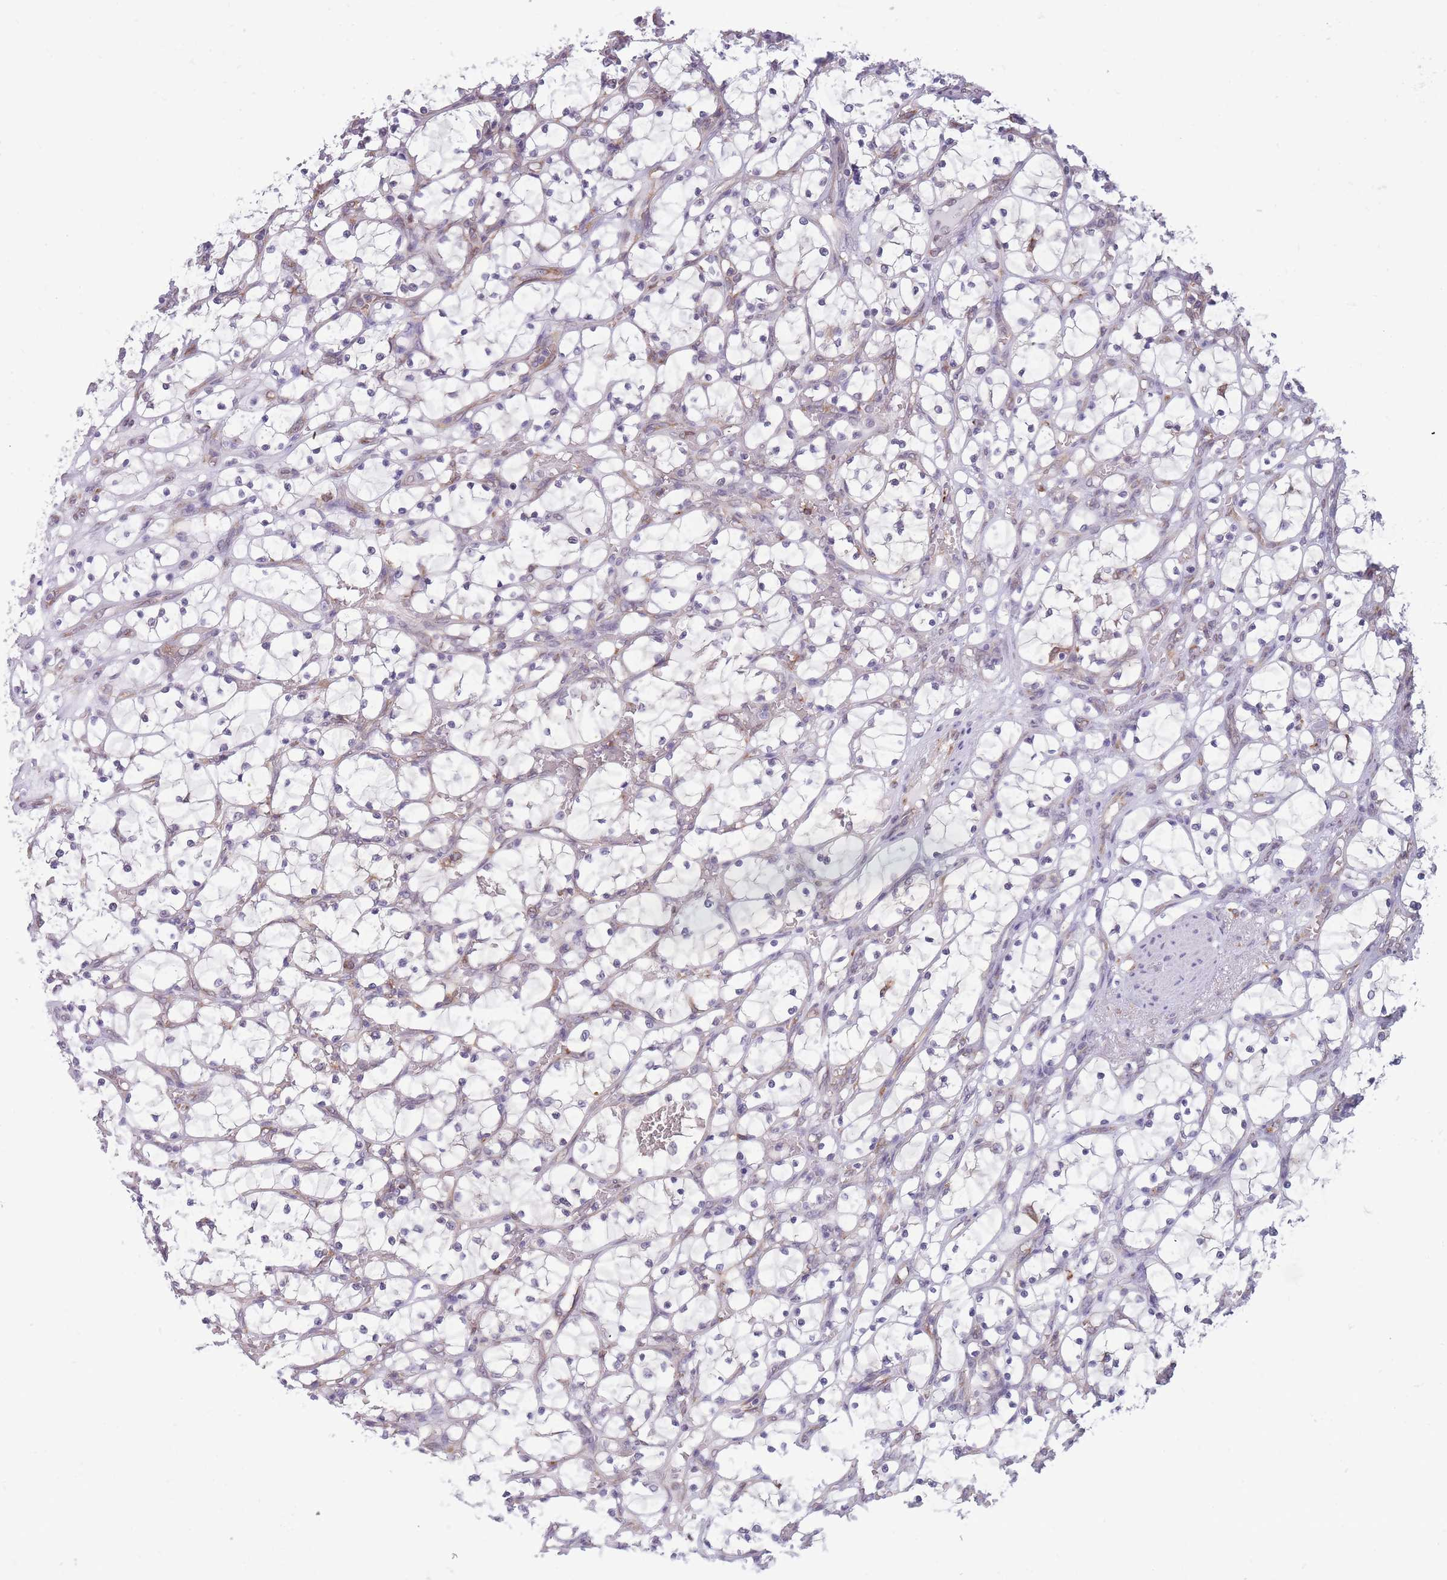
{"staining": {"intensity": "negative", "quantity": "none", "location": "none"}, "tissue": "renal cancer", "cell_type": "Tumor cells", "image_type": "cancer", "snomed": [{"axis": "morphology", "description": "Adenocarcinoma, NOS"}, {"axis": "topography", "description": "Kidney"}], "caption": "Tumor cells are negative for brown protein staining in renal cancer (adenocarcinoma).", "gene": "TMEM121", "patient": {"sex": "female", "age": 69}}